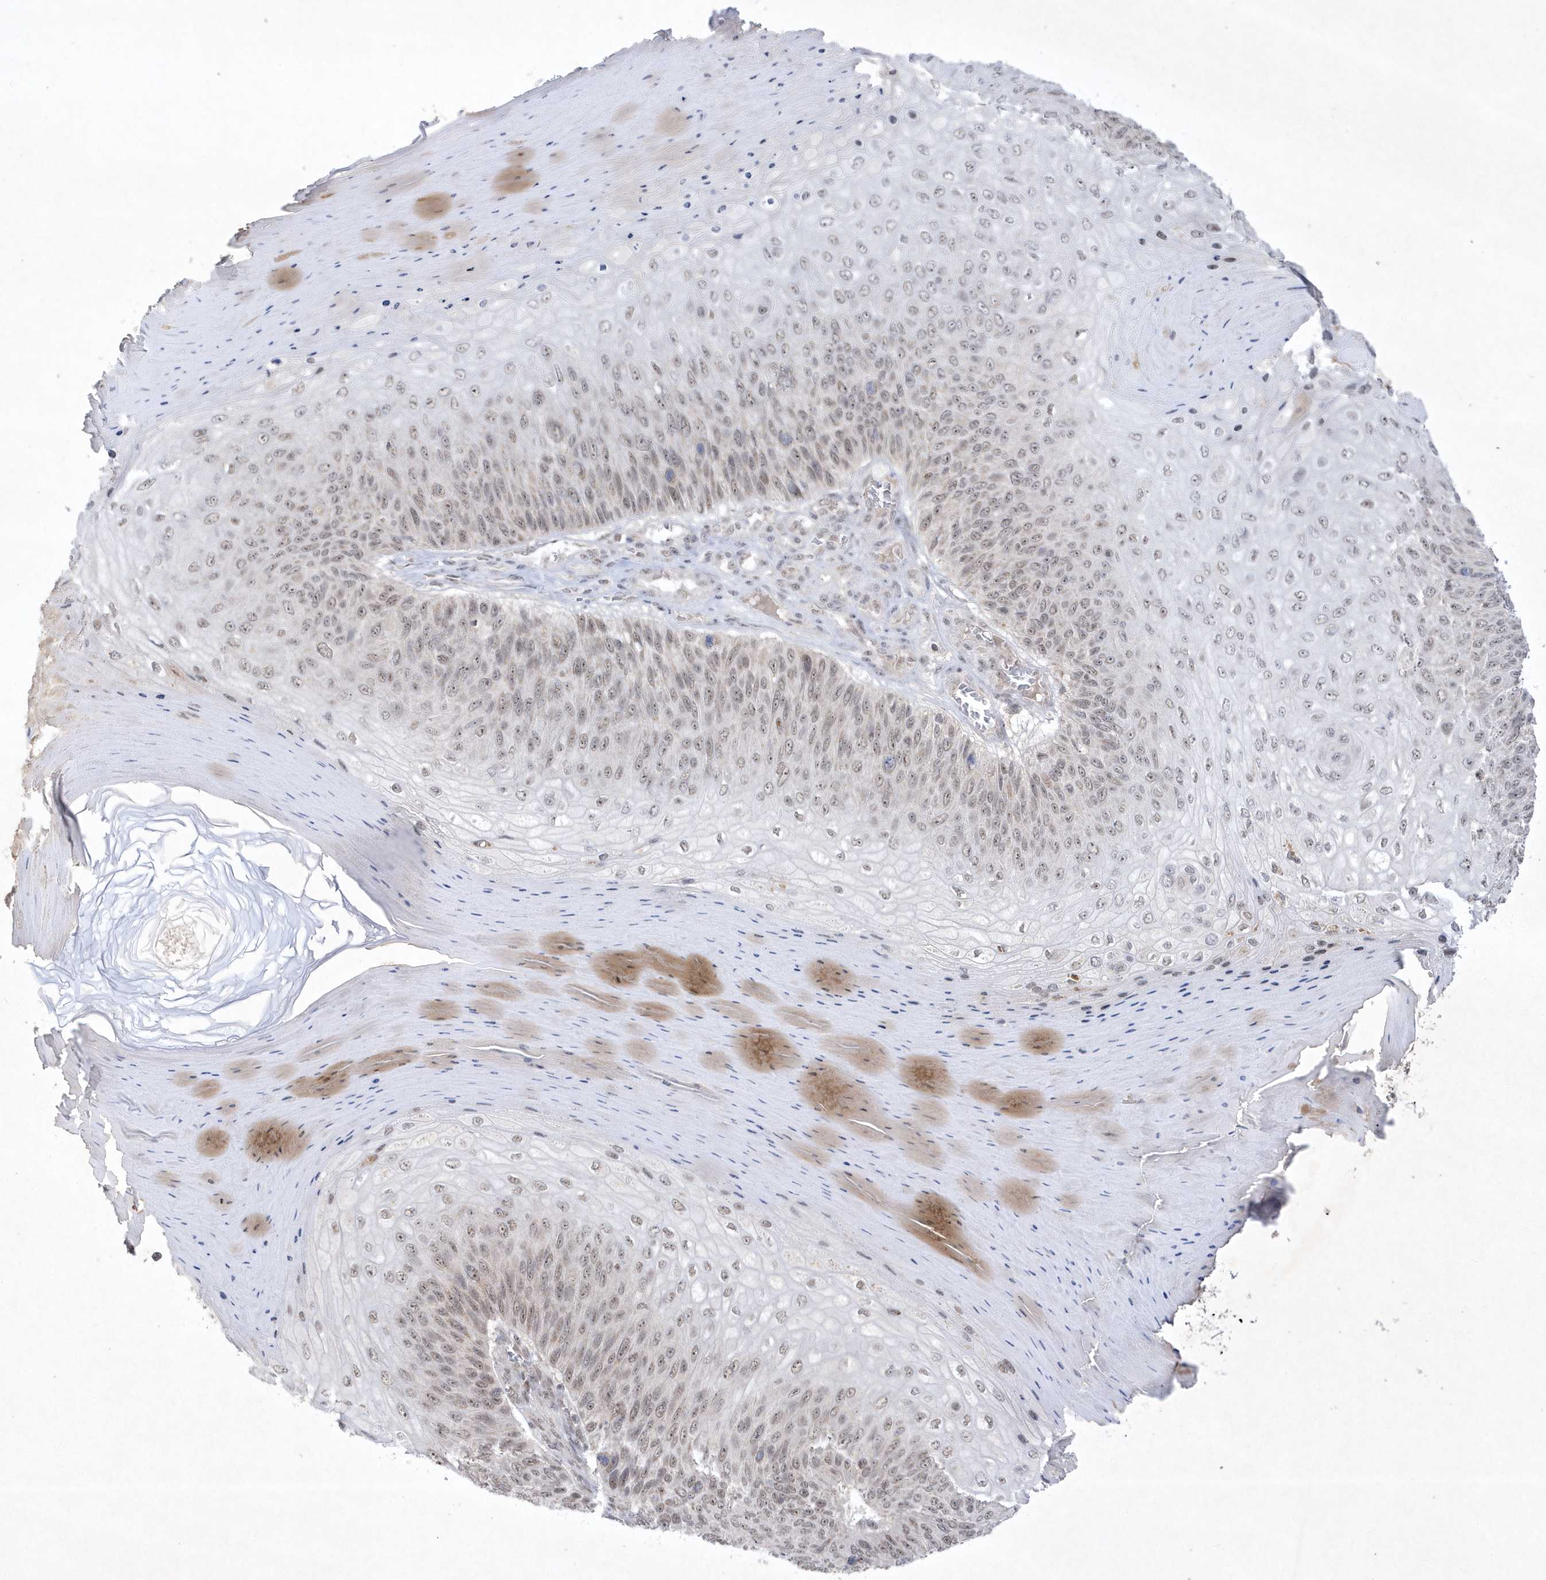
{"staining": {"intensity": "weak", "quantity": "25%-75%", "location": "nuclear"}, "tissue": "skin cancer", "cell_type": "Tumor cells", "image_type": "cancer", "snomed": [{"axis": "morphology", "description": "Squamous cell carcinoma, NOS"}, {"axis": "topography", "description": "Skin"}], "caption": "IHC staining of squamous cell carcinoma (skin), which reveals low levels of weak nuclear expression in approximately 25%-75% of tumor cells indicating weak nuclear protein staining. The staining was performed using DAB (brown) for protein detection and nuclei were counterstained in hematoxylin (blue).", "gene": "CPSF3", "patient": {"sex": "female", "age": 88}}